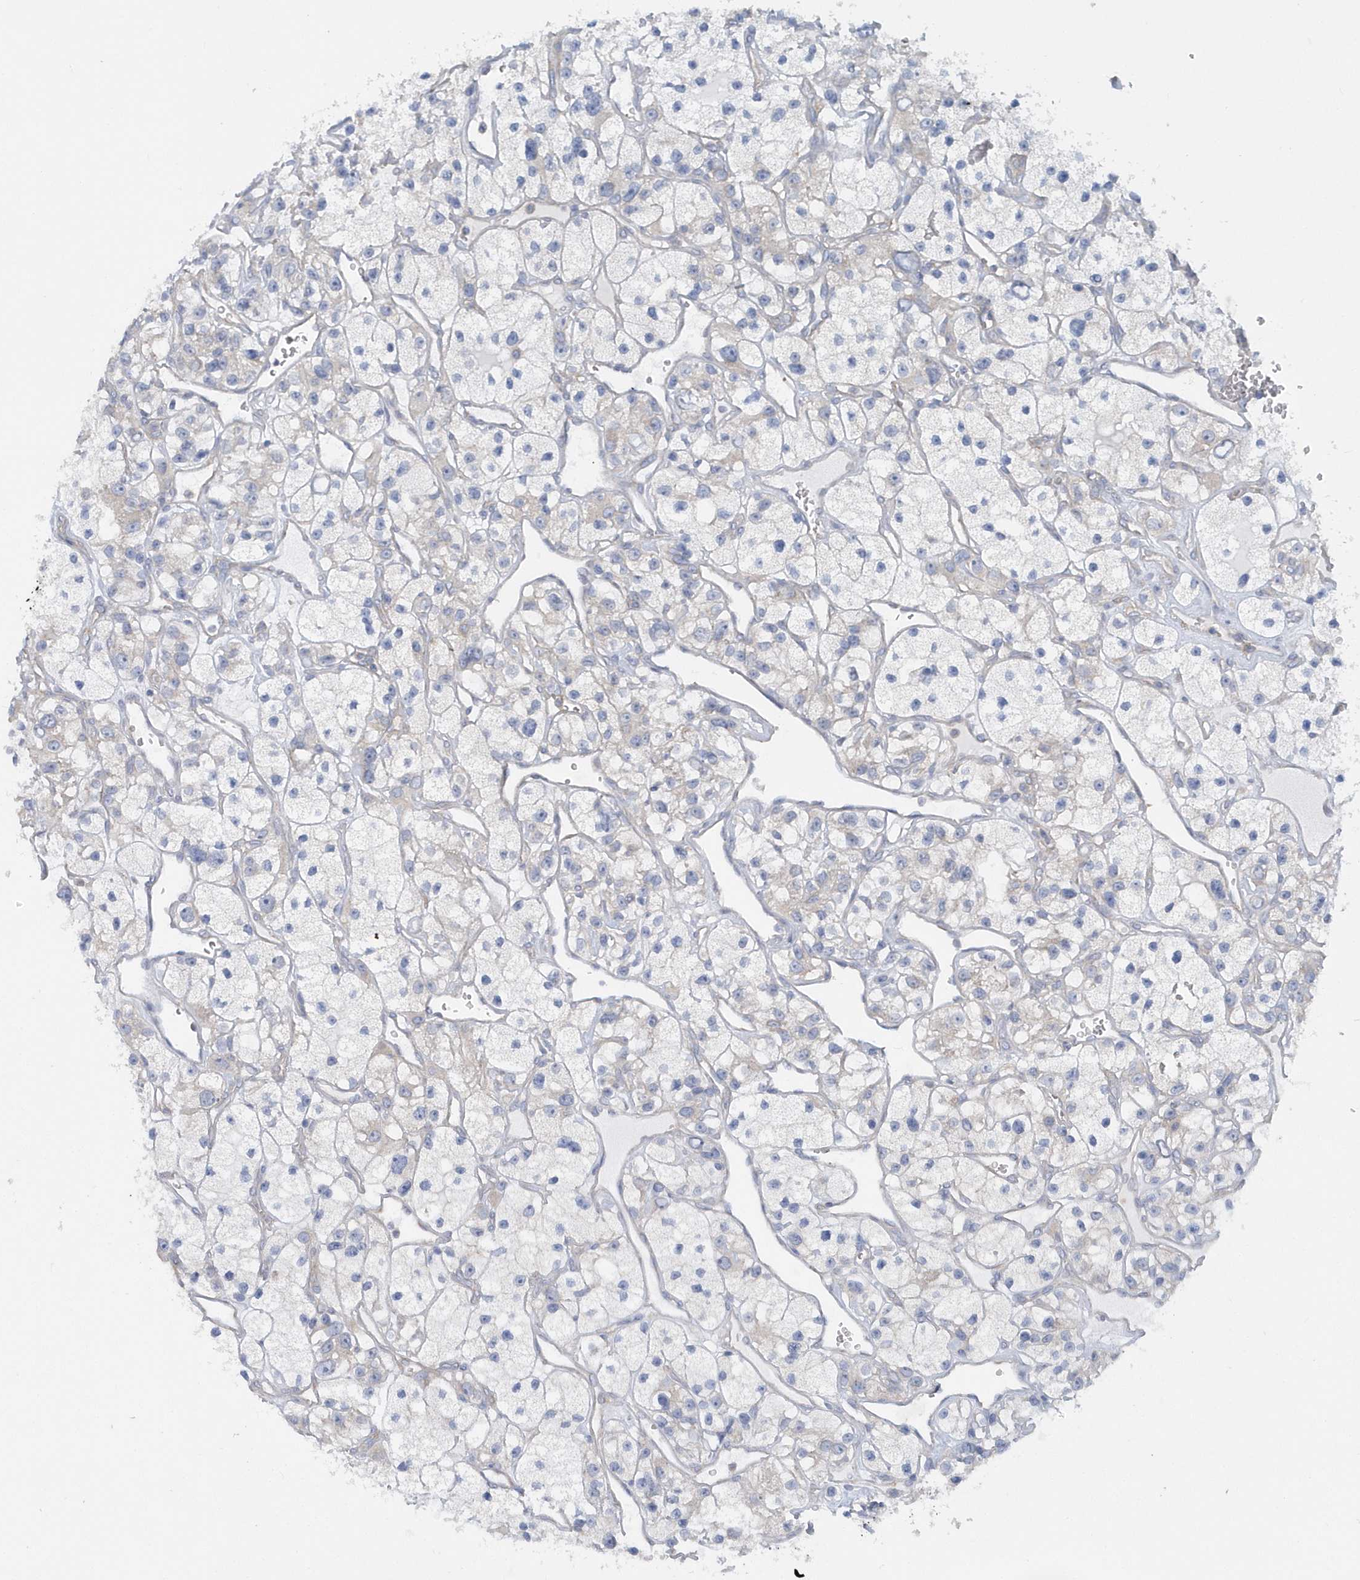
{"staining": {"intensity": "negative", "quantity": "none", "location": "none"}, "tissue": "renal cancer", "cell_type": "Tumor cells", "image_type": "cancer", "snomed": [{"axis": "morphology", "description": "Adenocarcinoma, NOS"}, {"axis": "topography", "description": "Kidney"}], "caption": "Tumor cells are negative for brown protein staining in adenocarcinoma (renal).", "gene": "EIF3C", "patient": {"sex": "female", "age": 57}}